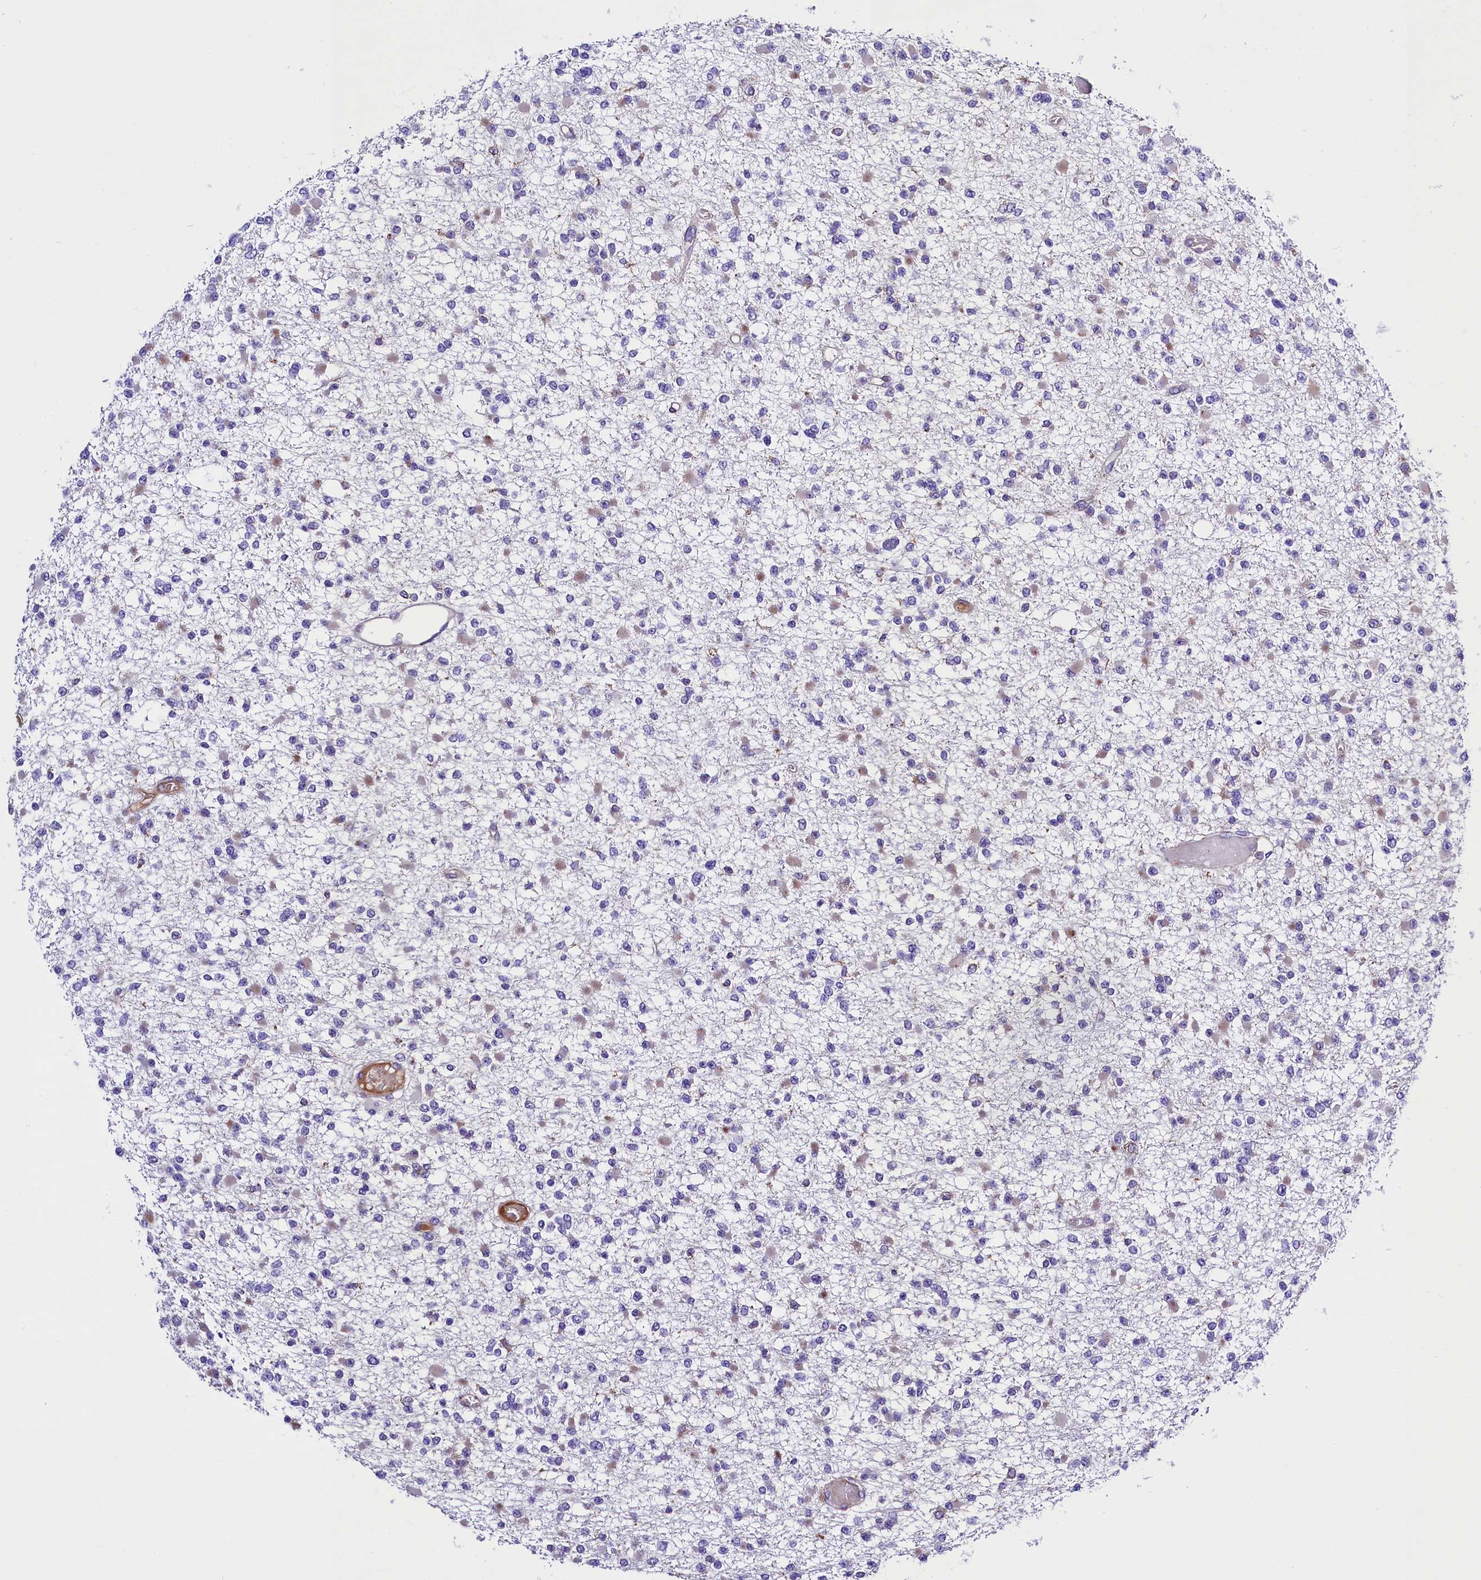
{"staining": {"intensity": "negative", "quantity": "none", "location": "none"}, "tissue": "glioma", "cell_type": "Tumor cells", "image_type": "cancer", "snomed": [{"axis": "morphology", "description": "Glioma, malignant, Low grade"}, {"axis": "topography", "description": "Brain"}], "caption": "This histopathology image is of glioma stained with immunohistochemistry to label a protein in brown with the nuclei are counter-stained blue. There is no positivity in tumor cells.", "gene": "CMTR2", "patient": {"sex": "female", "age": 22}}